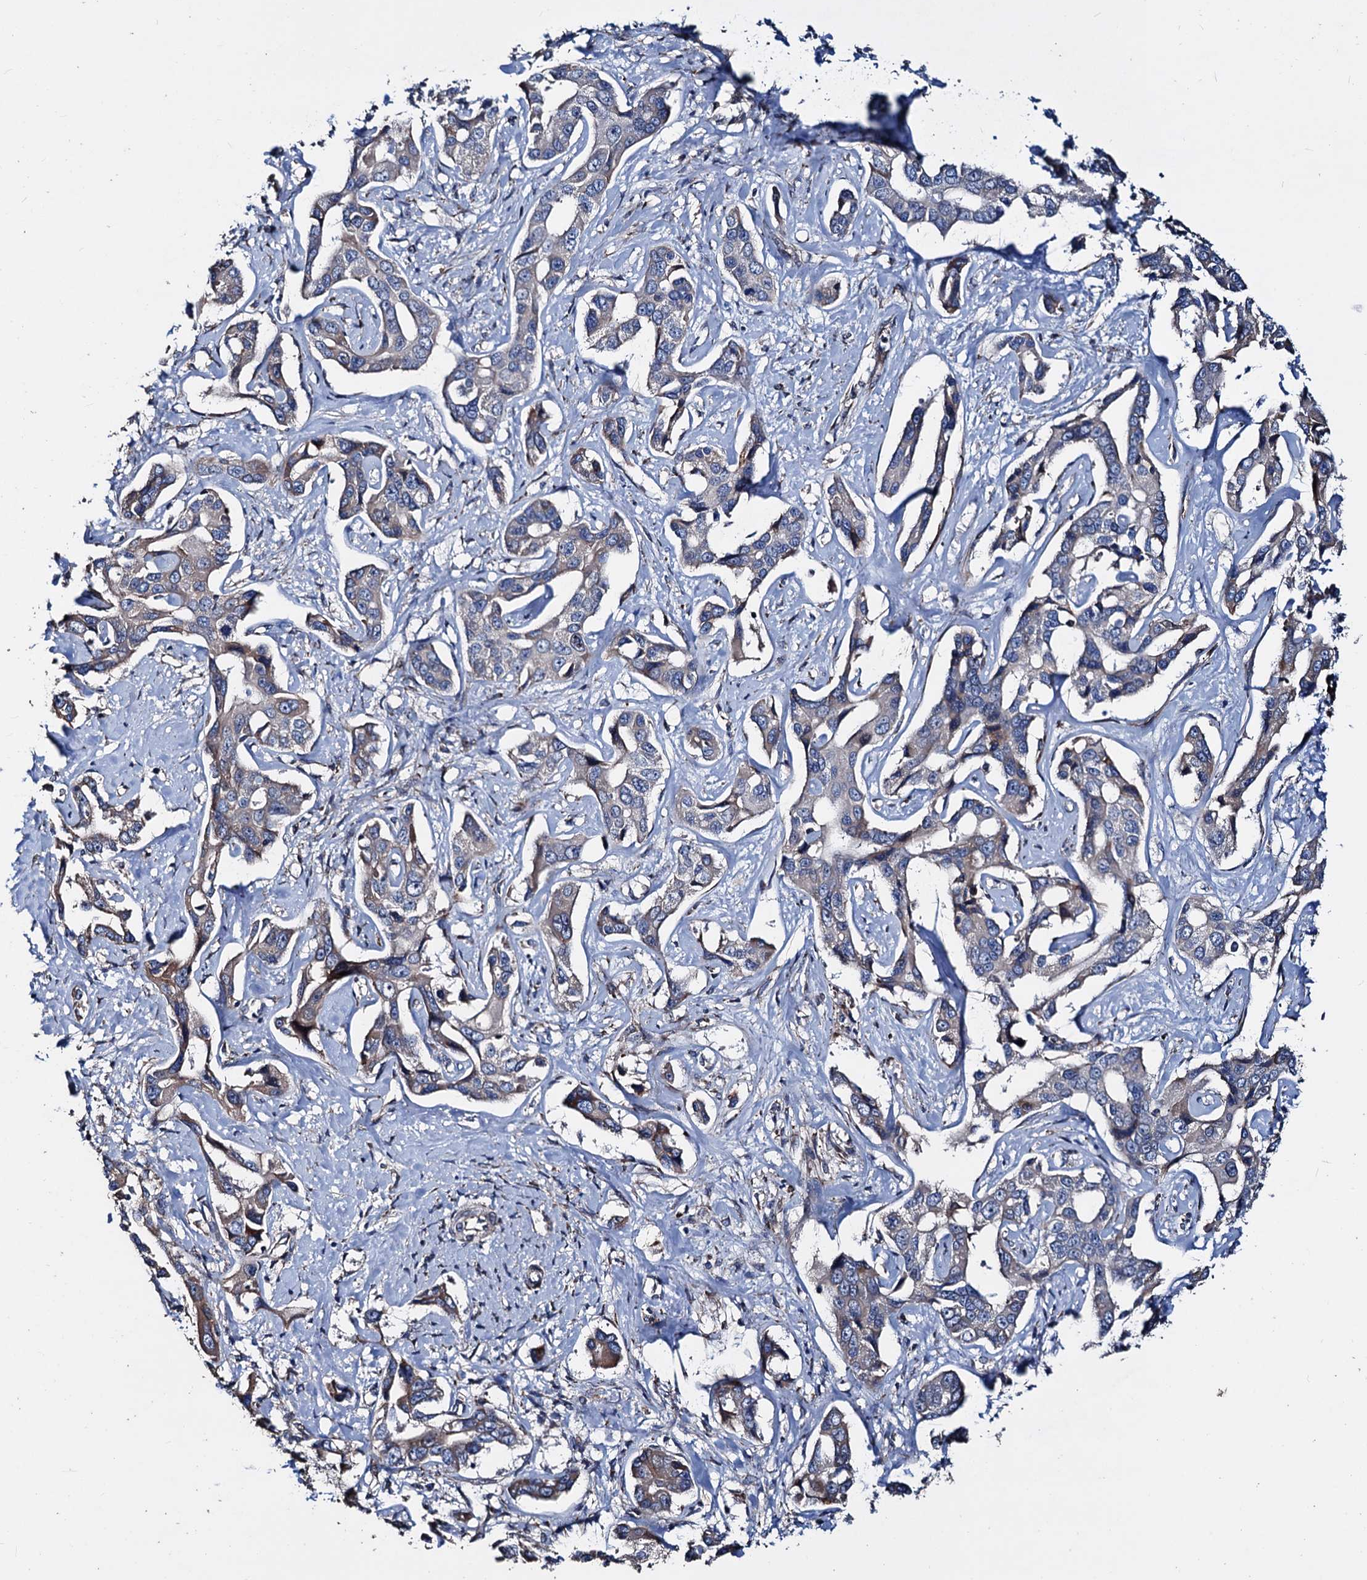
{"staining": {"intensity": "moderate", "quantity": "<25%", "location": "cytoplasmic/membranous"}, "tissue": "liver cancer", "cell_type": "Tumor cells", "image_type": "cancer", "snomed": [{"axis": "morphology", "description": "Cholangiocarcinoma"}, {"axis": "topography", "description": "Liver"}], "caption": "Moderate cytoplasmic/membranous protein positivity is appreciated in approximately <25% of tumor cells in liver cholangiocarcinoma.", "gene": "AKAP11", "patient": {"sex": "male", "age": 59}}